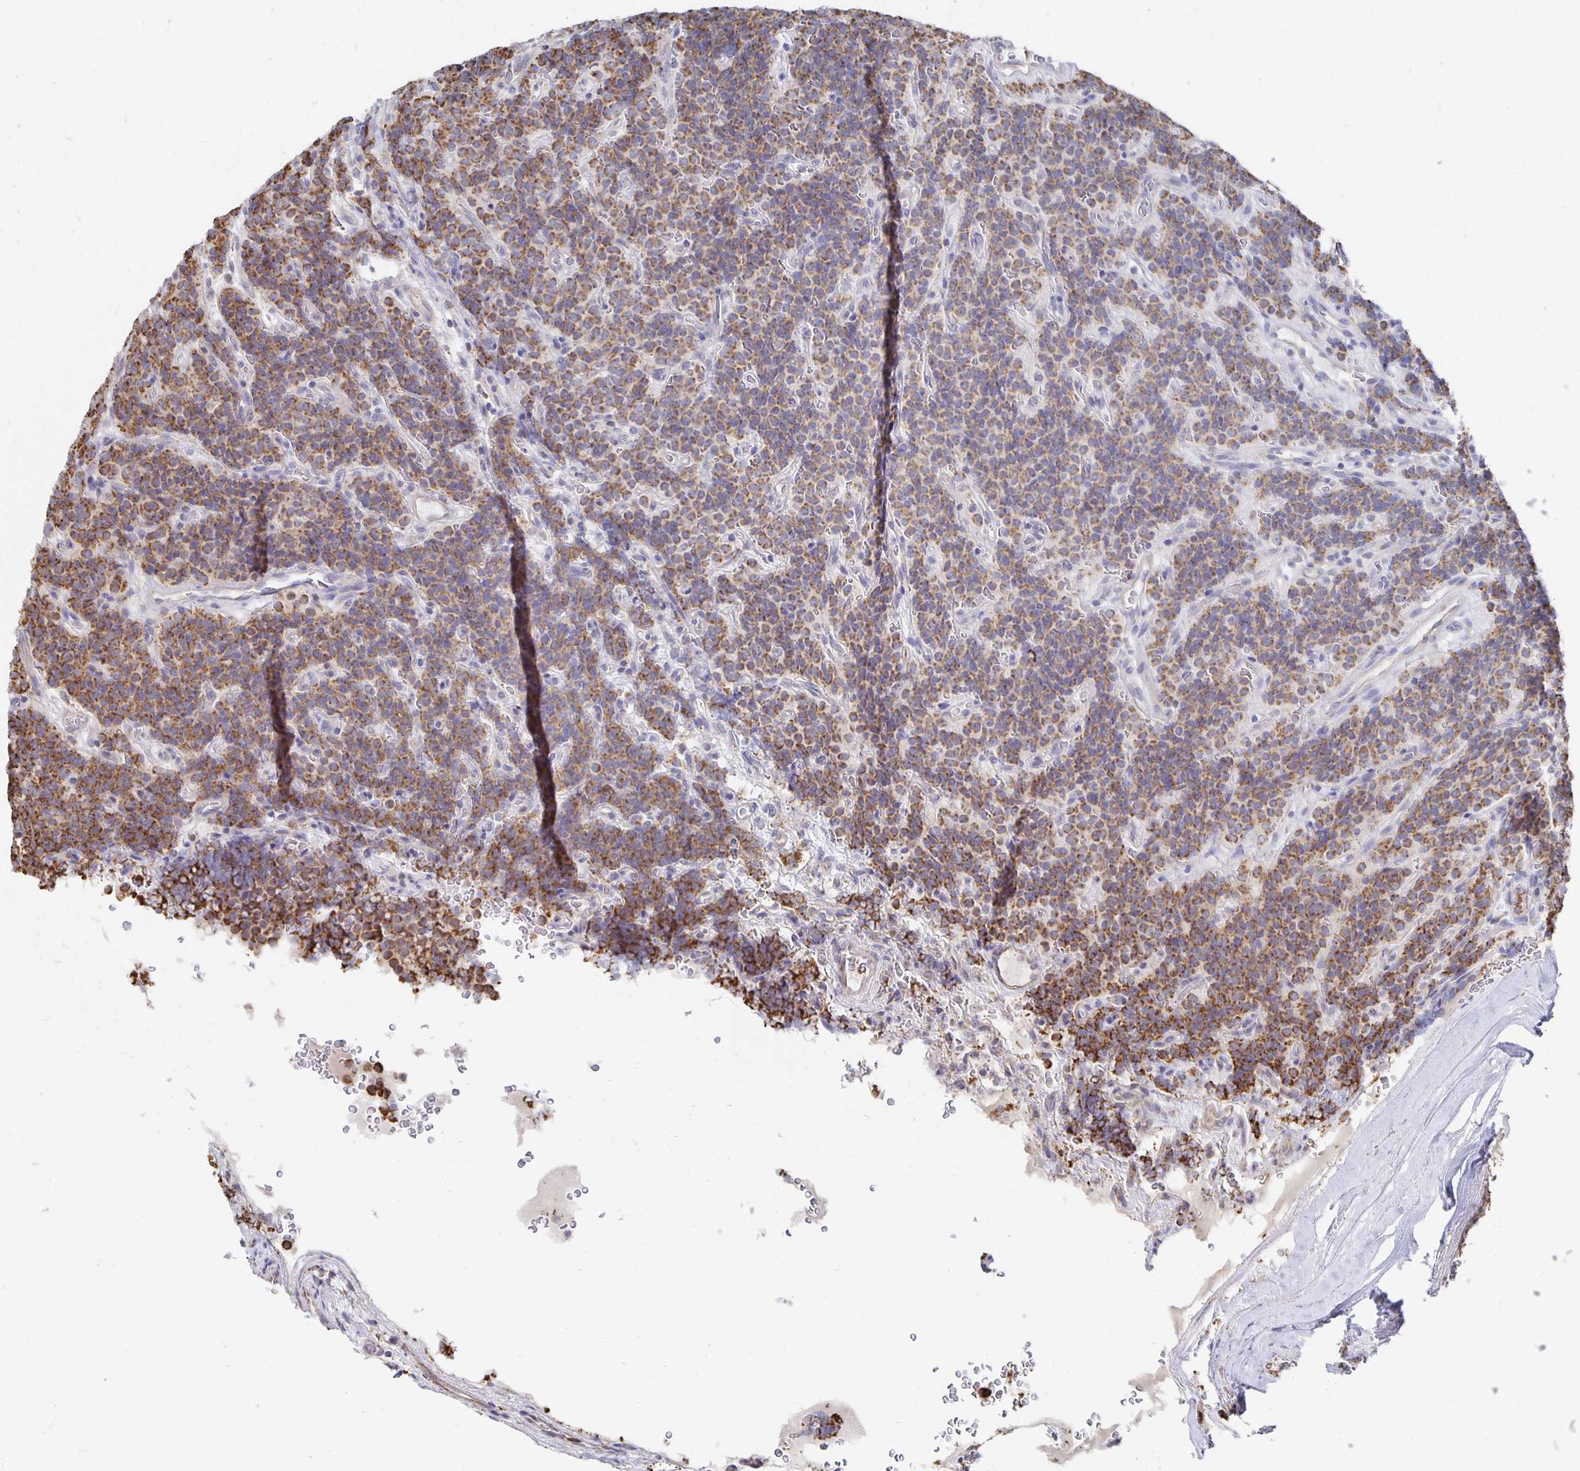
{"staining": {"intensity": "moderate", "quantity": ">75%", "location": "cytoplasmic/membranous"}, "tissue": "carcinoid", "cell_type": "Tumor cells", "image_type": "cancer", "snomed": [{"axis": "morphology", "description": "Carcinoid, malignant, NOS"}, {"axis": "topography", "description": "Pancreas"}], "caption": "Moderate cytoplasmic/membranous protein expression is seen in approximately >75% of tumor cells in carcinoid. (brown staining indicates protein expression, while blue staining denotes nuclei).", "gene": "NKX2-8", "patient": {"sex": "male", "age": 36}}